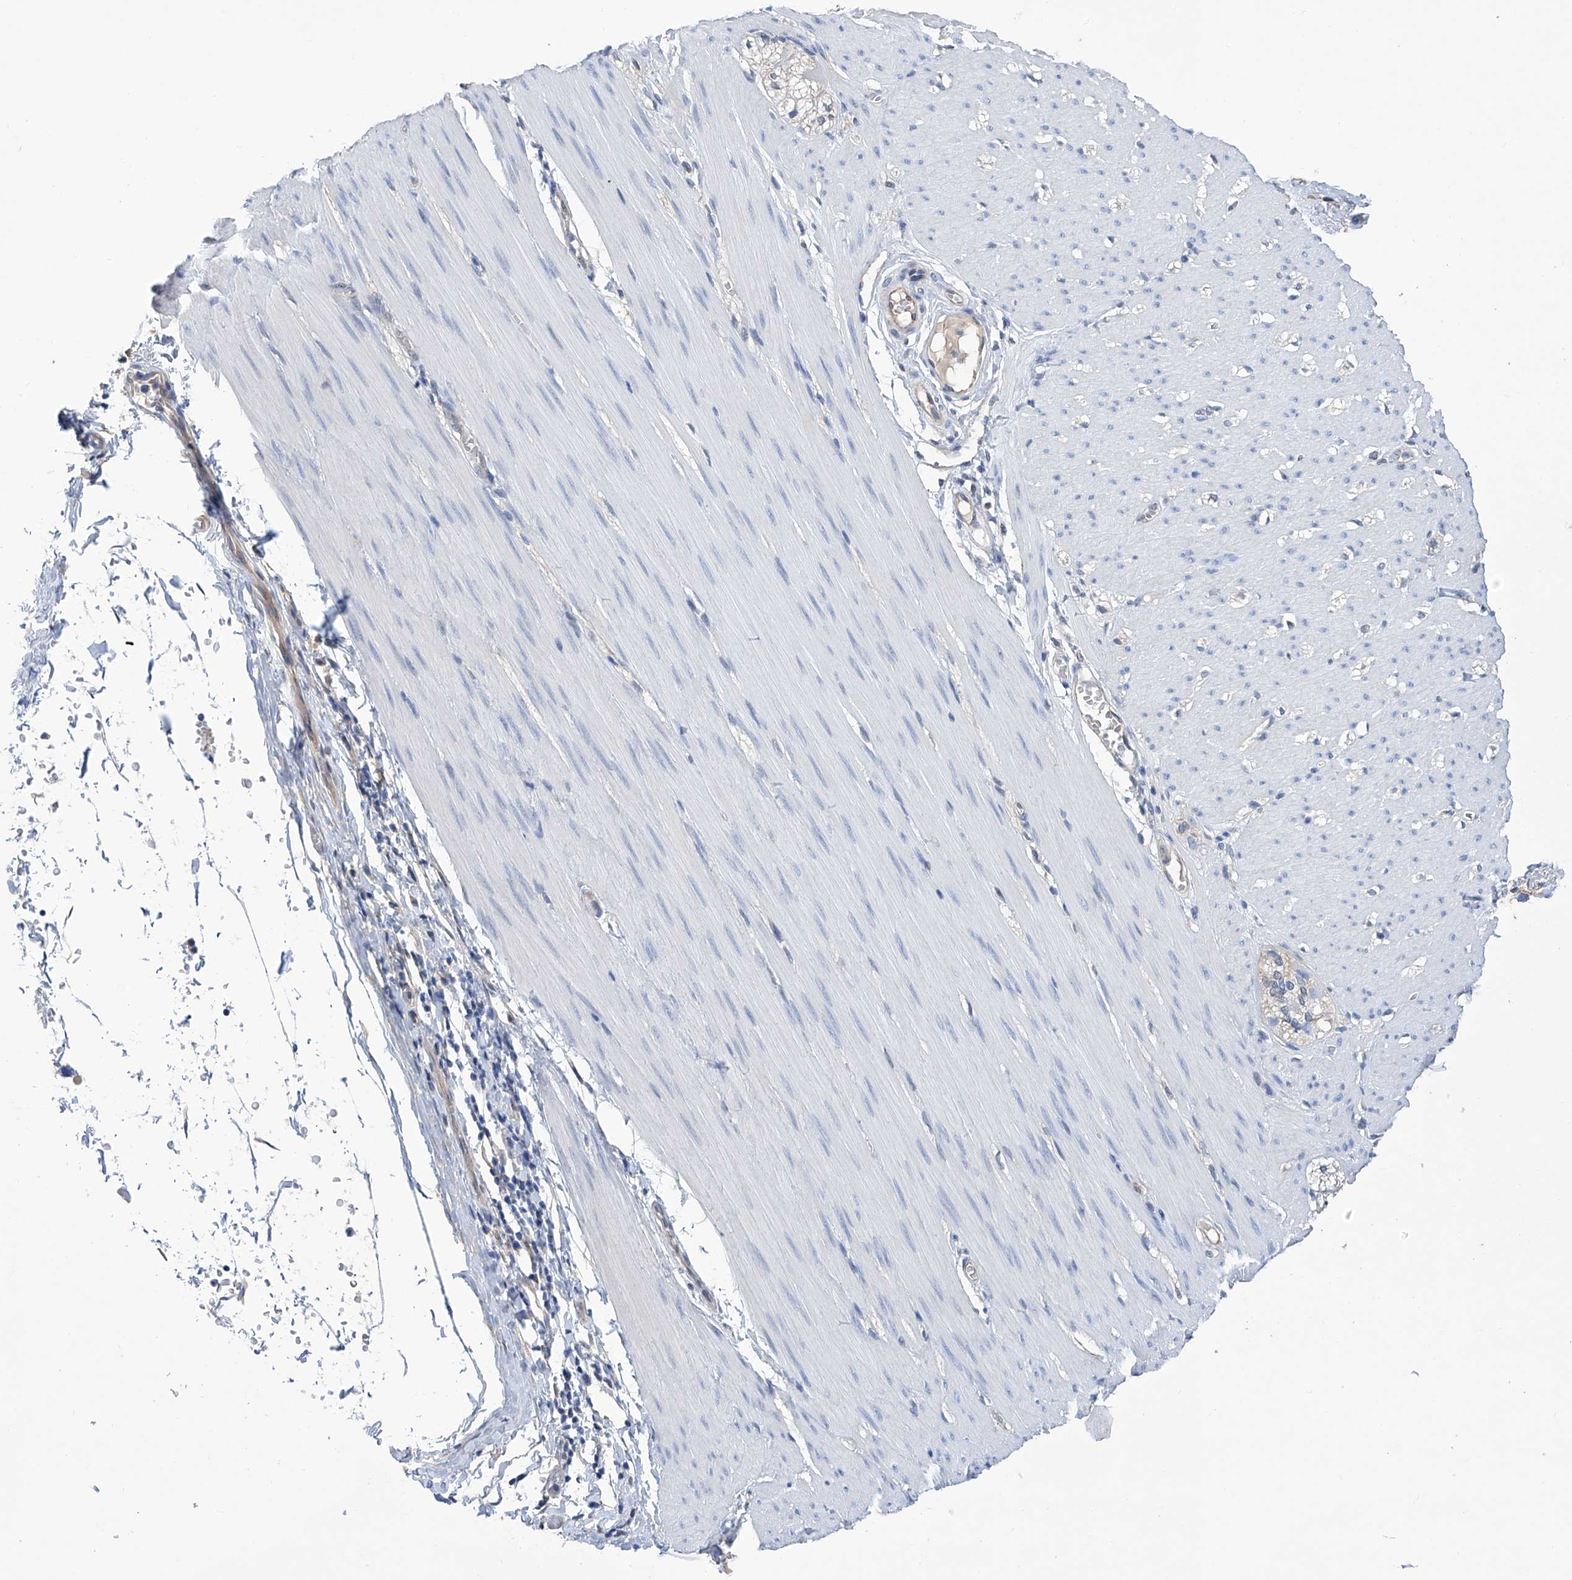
{"staining": {"intensity": "negative", "quantity": "none", "location": "none"}, "tissue": "smooth muscle", "cell_type": "Smooth muscle cells", "image_type": "normal", "snomed": [{"axis": "morphology", "description": "Normal tissue, NOS"}, {"axis": "morphology", "description": "Adenocarcinoma, NOS"}, {"axis": "topography", "description": "Colon"}, {"axis": "topography", "description": "Peripheral nerve tissue"}], "caption": "DAB (3,3'-diaminobenzidine) immunohistochemical staining of unremarkable smooth muscle reveals no significant expression in smooth muscle cells. (Immunohistochemistry (ihc), brightfield microscopy, high magnification).", "gene": "PGM3", "patient": {"sex": "male", "age": 14}}